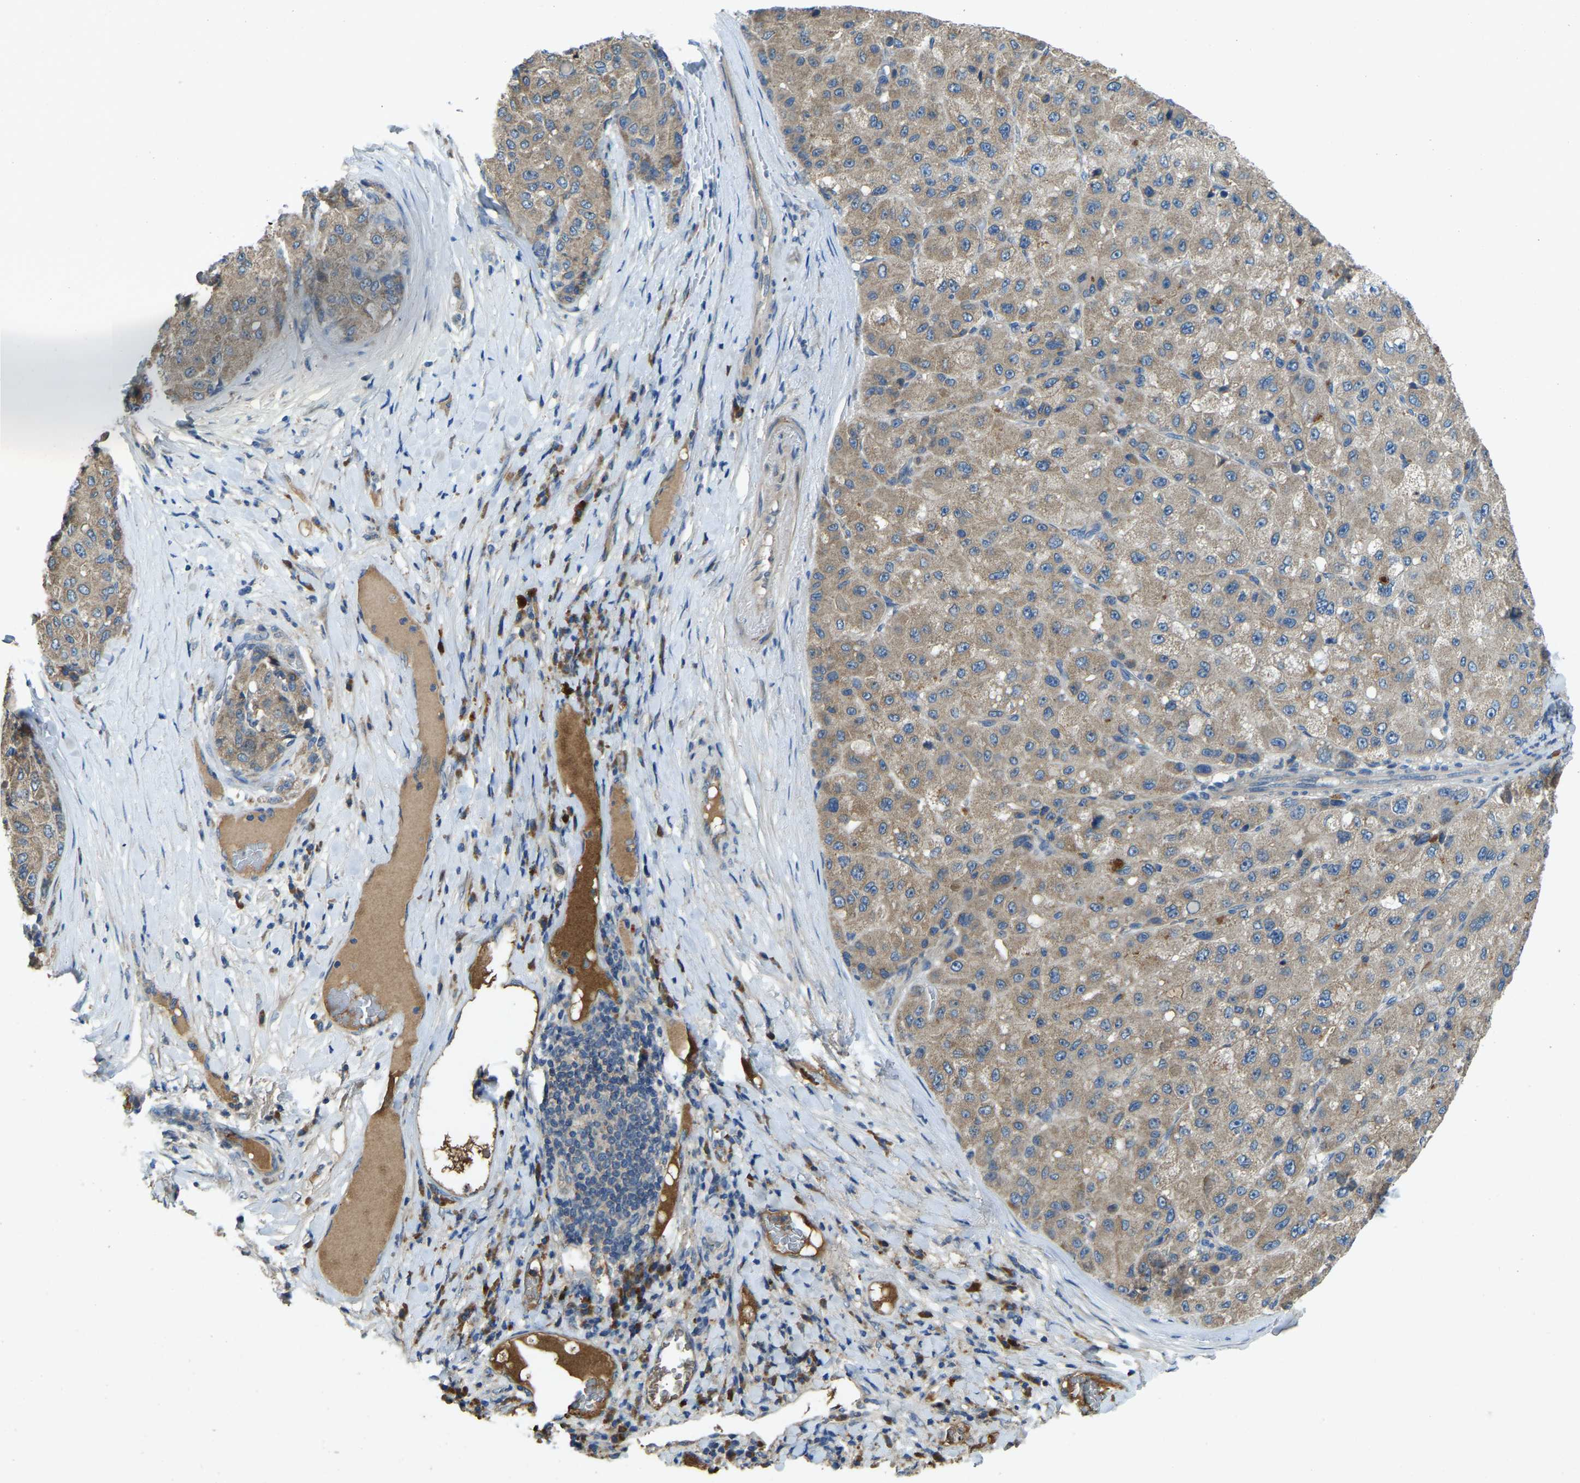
{"staining": {"intensity": "weak", "quantity": ">75%", "location": "cytoplasmic/membranous"}, "tissue": "liver cancer", "cell_type": "Tumor cells", "image_type": "cancer", "snomed": [{"axis": "morphology", "description": "Carcinoma, Hepatocellular, NOS"}, {"axis": "topography", "description": "Liver"}], "caption": "High-magnification brightfield microscopy of liver cancer stained with DAB (brown) and counterstained with hematoxylin (blue). tumor cells exhibit weak cytoplasmic/membranous staining is identified in approximately>75% of cells.", "gene": "ATP8B1", "patient": {"sex": "male", "age": 80}}